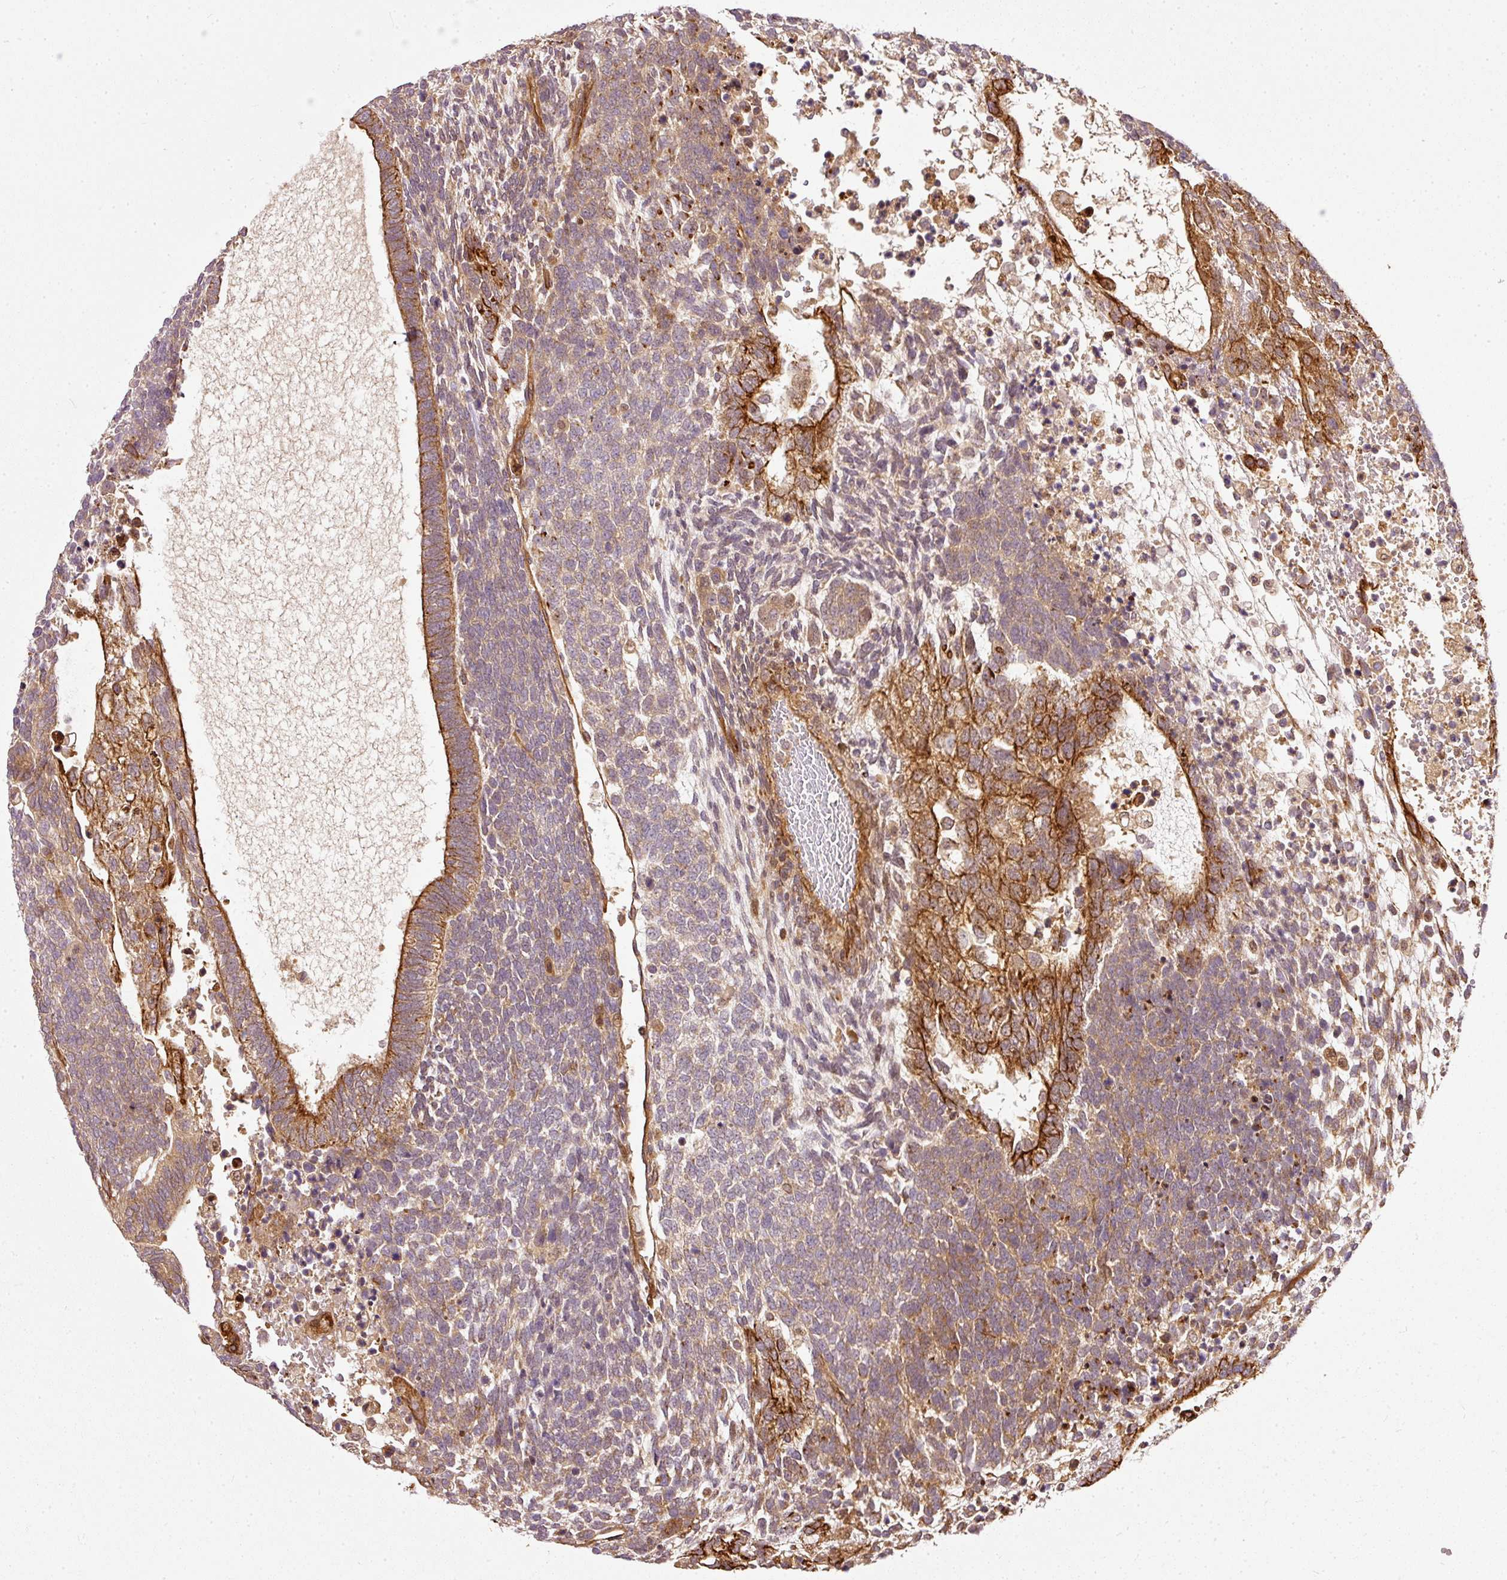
{"staining": {"intensity": "strong", "quantity": "25%-75%", "location": "cytoplasmic/membranous"}, "tissue": "testis cancer", "cell_type": "Tumor cells", "image_type": "cancer", "snomed": [{"axis": "morphology", "description": "Carcinoma, Embryonal, NOS"}, {"axis": "topography", "description": "Testis"}], "caption": "Tumor cells reveal strong cytoplasmic/membranous positivity in about 25%-75% of cells in embryonal carcinoma (testis).", "gene": "MIF4GD", "patient": {"sex": "male", "age": 23}}